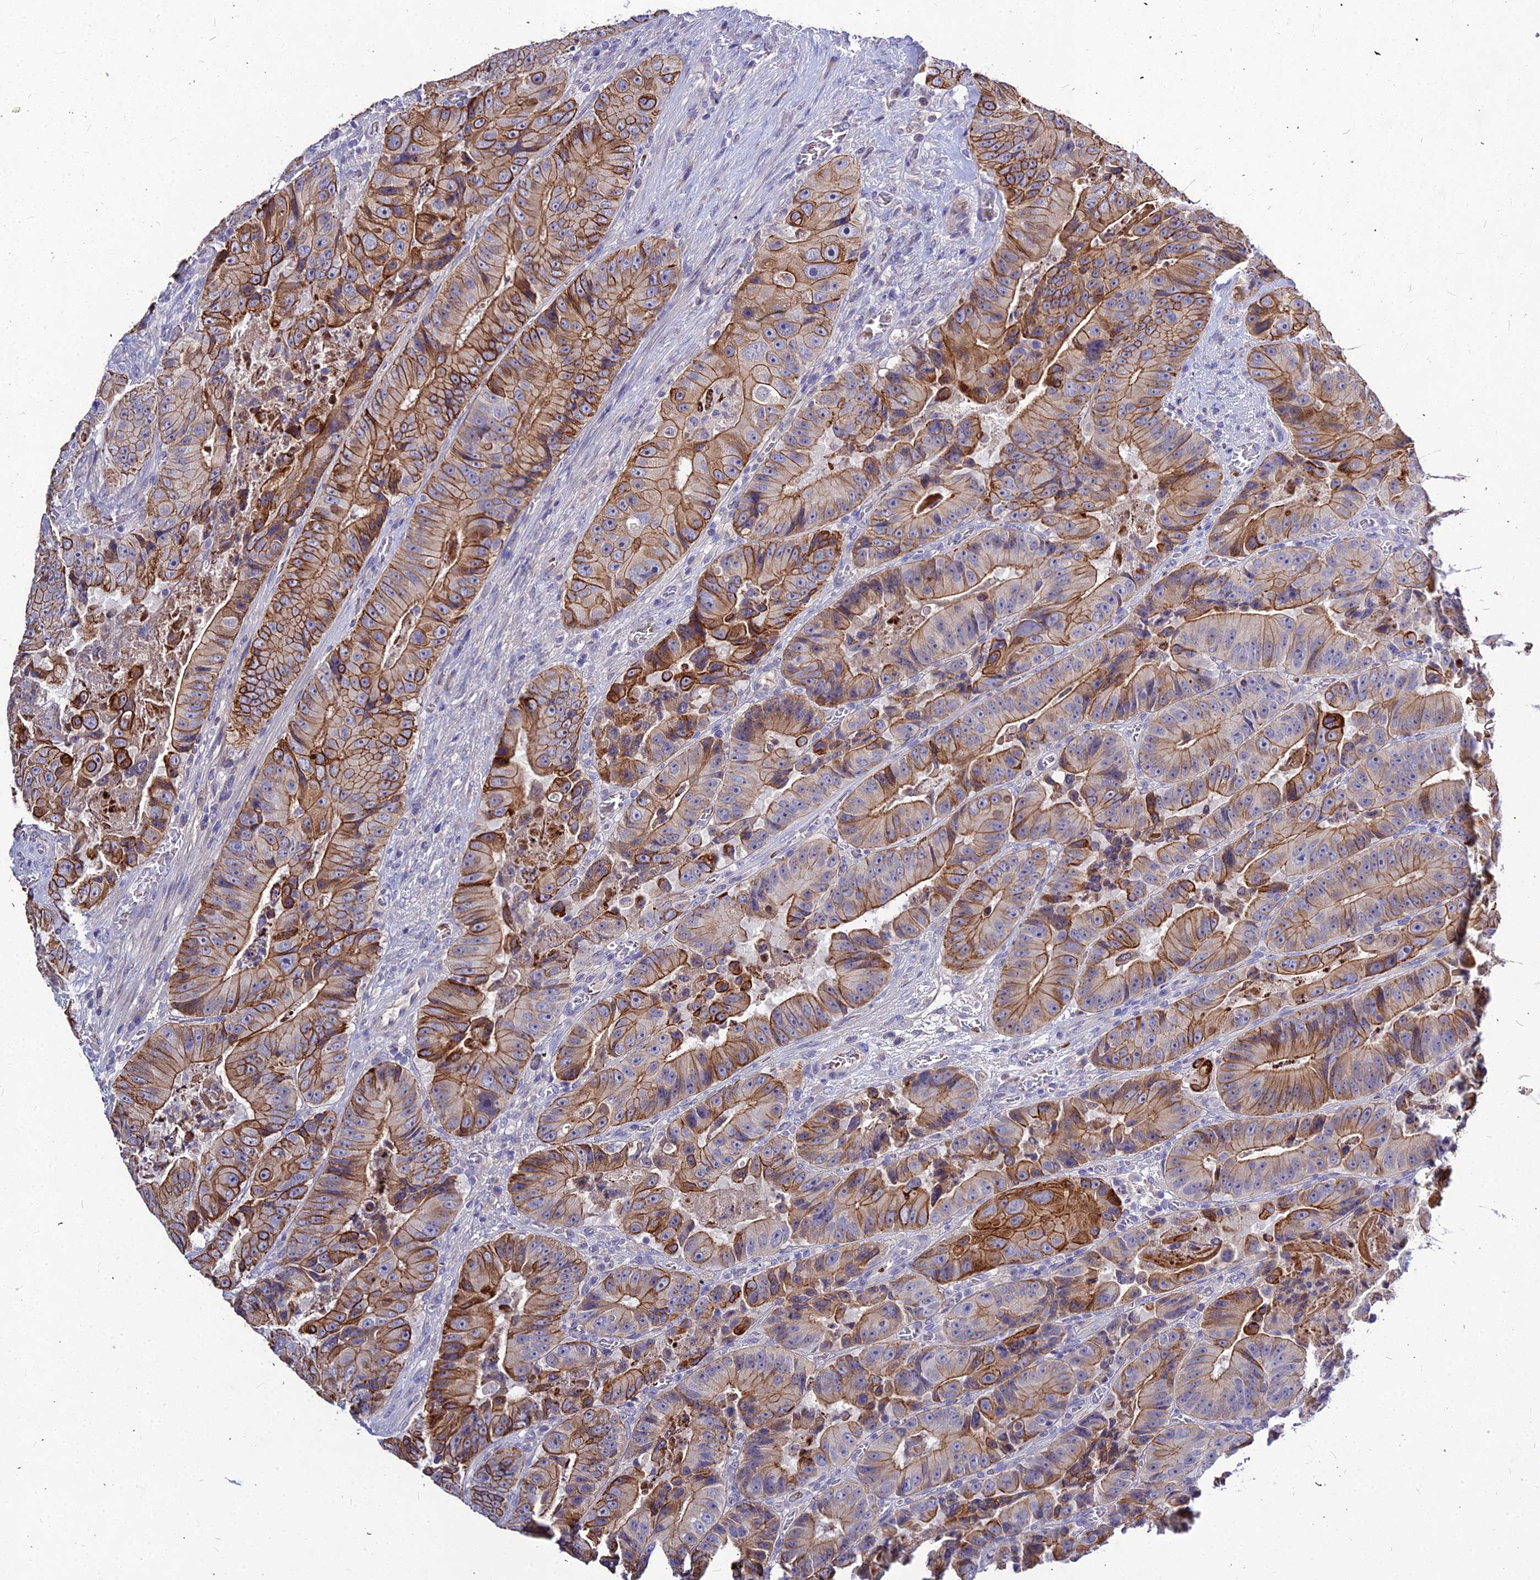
{"staining": {"intensity": "moderate", "quantity": ">75%", "location": "cytoplasmic/membranous"}, "tissue": "colorectal cancer", "cell_type": "Tumor cells", "image_type": "cancer", "snomed": [{"axis": "morphology", "description": "Adenocarcinoma, NOS"}, {"axis": "topography", "description": "Colon"}], "caption": "Brown immunohistochemical staining in human adenocarcinoma (colorectal) demonstrates moderate cytoplasmic/membranous staining in about >75% of tumor cells.", "gene": "DMRTA1", "patient": {"sex": "female", "age": 86}}